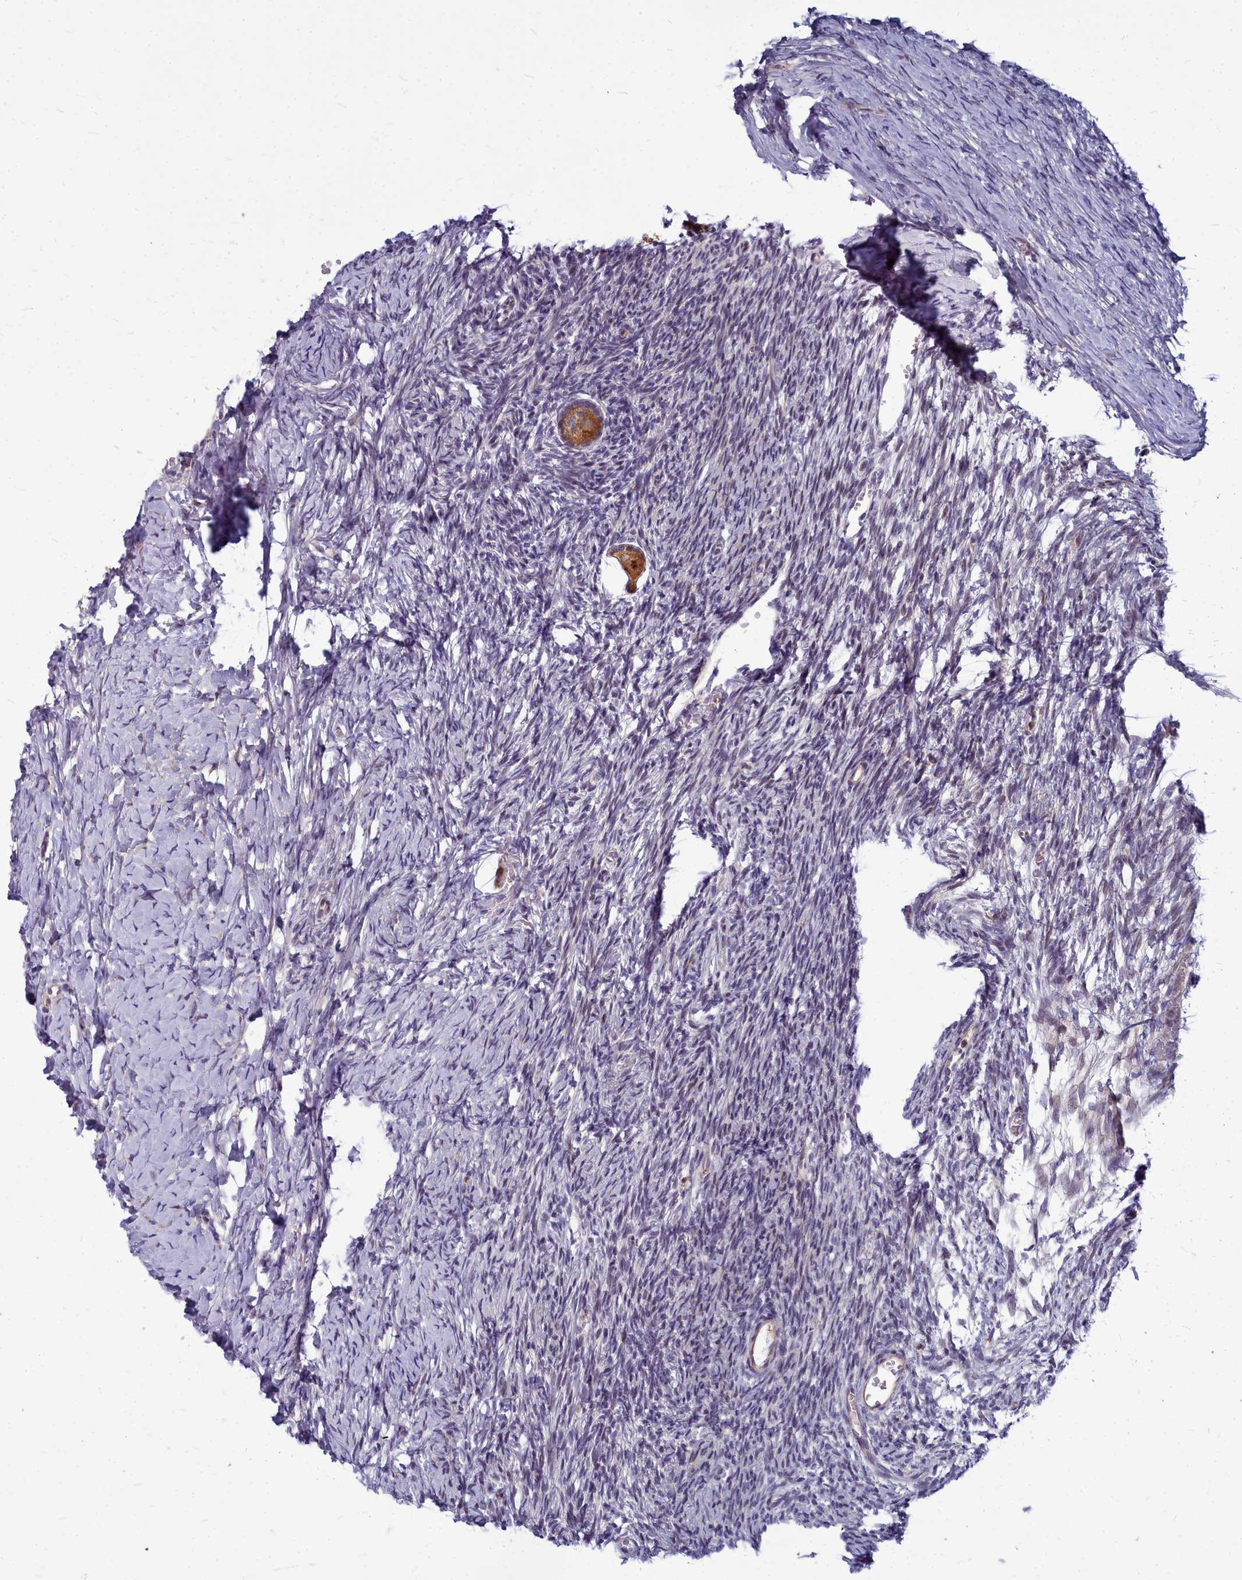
{"staining": {"intensity": "moderate", "quantity": ">75%", "location": "cytoplasmic/membranous"}, "tissue": "ovary", "cell_type": "Follicle cells", "image_type": "normal", "snomed": [{"axis": "morphology", "description": "Normal tissue, NOS"}, {"axis": "topography", "description": "Ovary"}], "caption": "This histopathology image shows IHC staining of normal human ovary, with medium moderate cytoplasmic/membranous staining in approximately >75% of follicle cells.", "gene": "TTC5", "patient": {"sex": "female", "age": 39}}